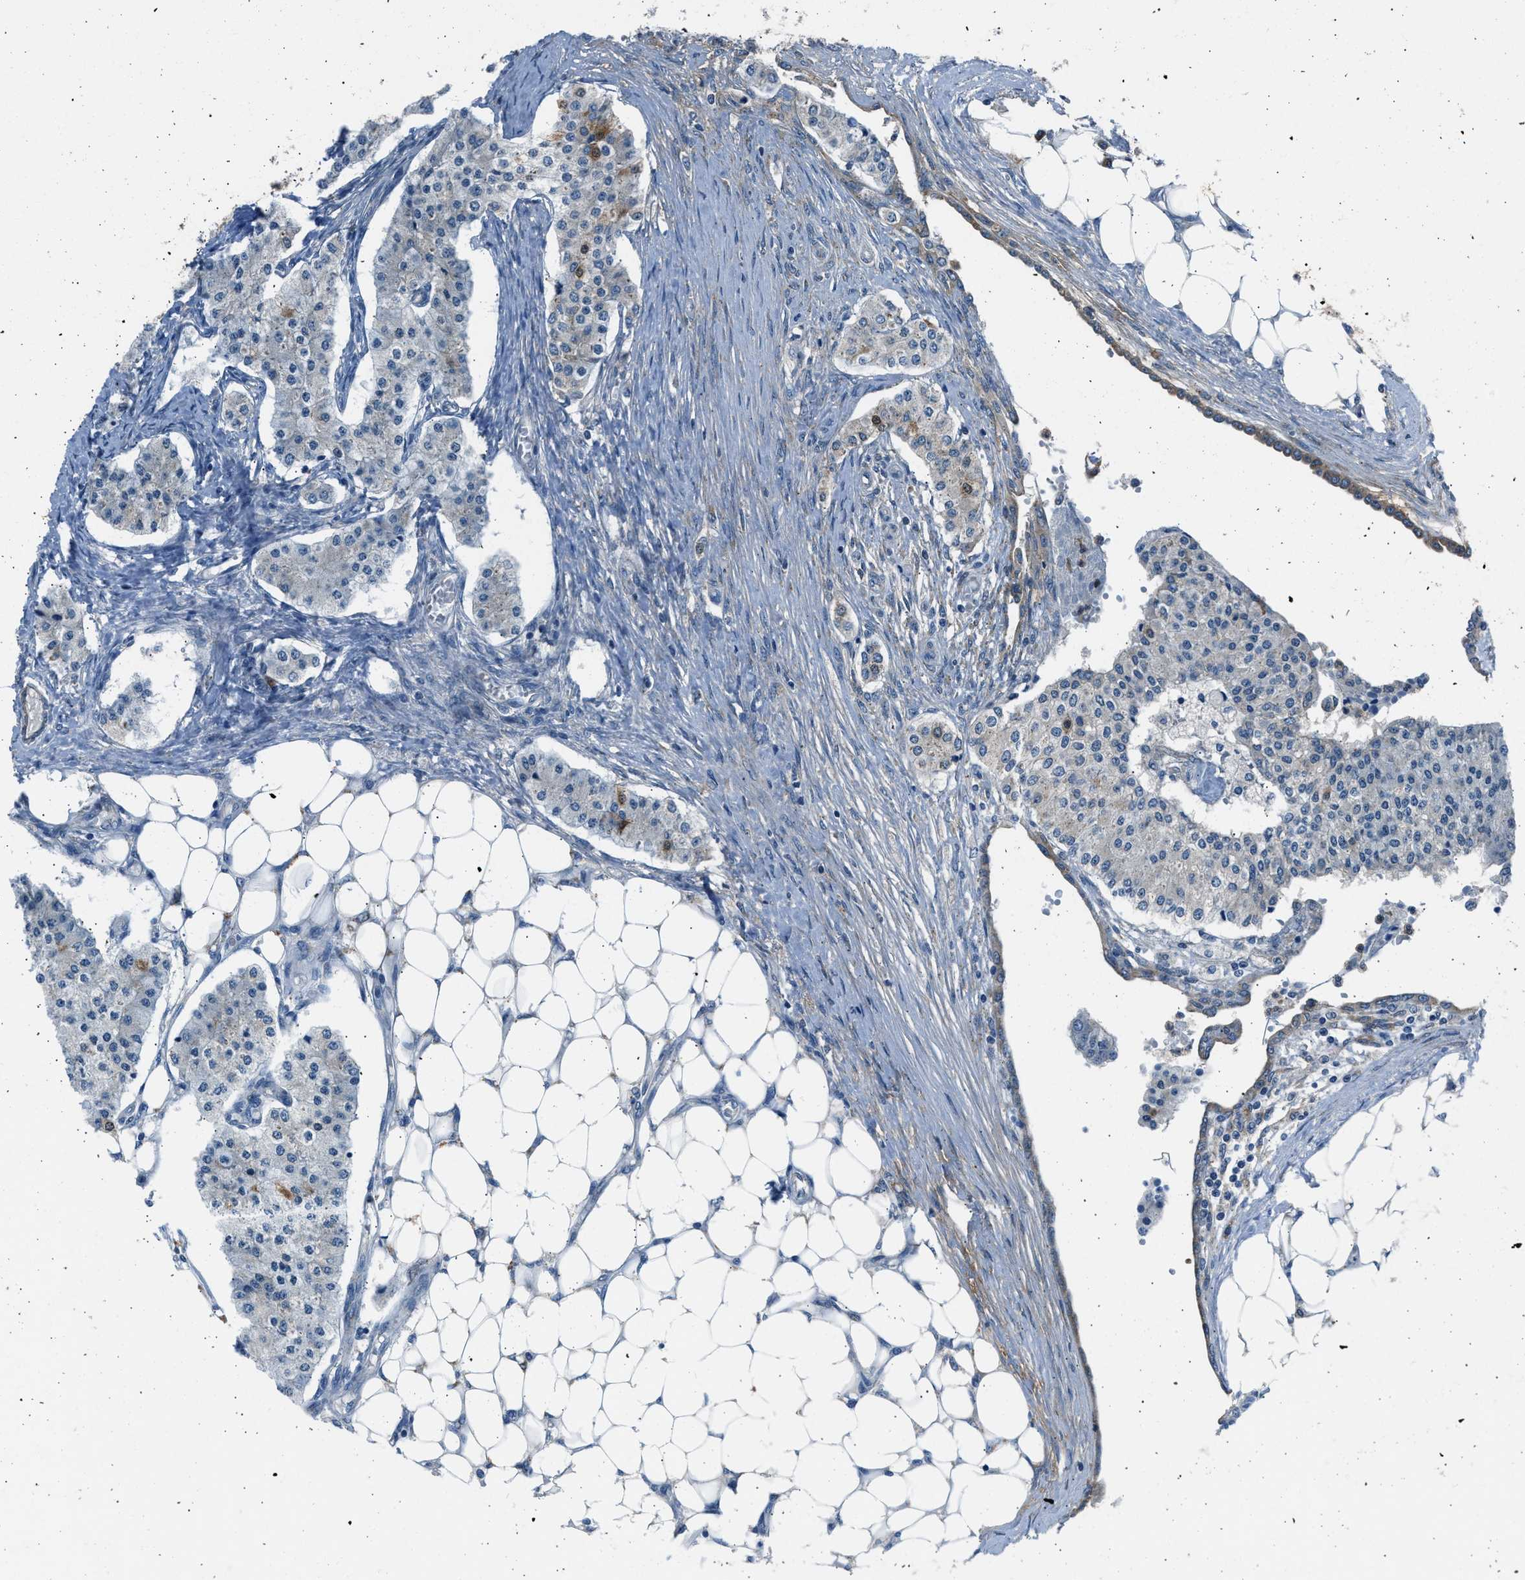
{"staining": {"intensity": "negative", "quantity": "none", "location": "none"}, "tissue": "carcinoid", "cell_type": "Tumor cells", "image_type": "cancer", "snomed": [{"axis": "morphology", "description": "Carcinoid, malignant, NOS"}, {"axis": "topography", "description": "Colon"}], "caption": "This histopathology image is of carcinoid stained with IHC to label a protein in brown with the nuclei are counter-stained blue. There is no expression in tumor cells.", "gene": "EDARADD", "patient": {"sex": "female", "age": 52}}